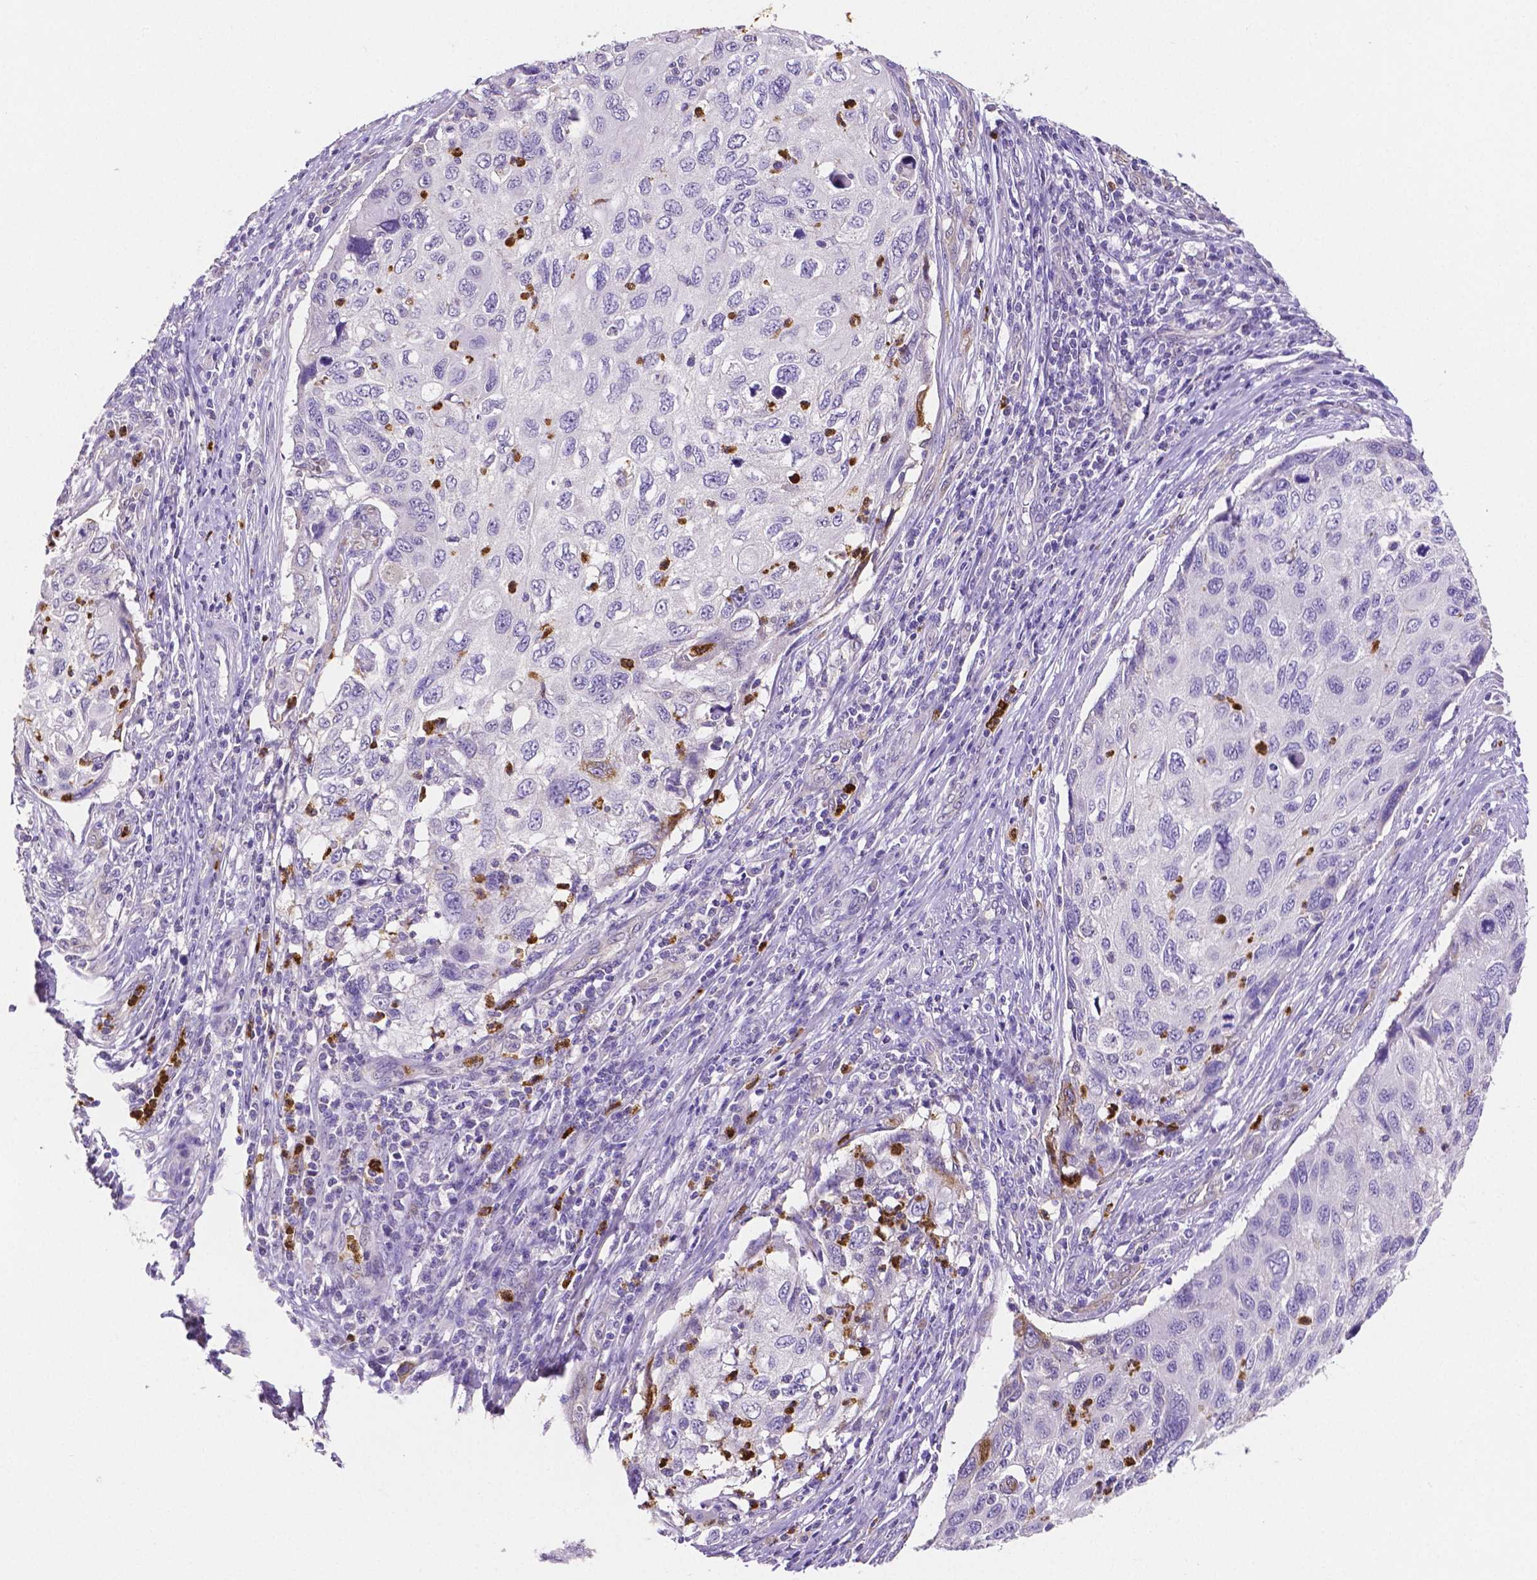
{"staining": {"intensity": "negative", "quantity": "none", "location": "none"}, "tissue": "cervical cancer", "cell_type": "Tumor cells", "image_type": "cancer", "snomed": [{"axis": "morphology", "description": "Squamous cell carcinoma, NOS"}, {"axis": "topography", "description": "Cervix"}], "caption": "DAB immunohistochemical staining of squamous cell carcinoma (cervical) reveals no significant staining in tumor cells. (IHC, brightfield microscopy, high magnification).", "gene": "MMP9", "patient": {"sex": "female", "age": 70}}